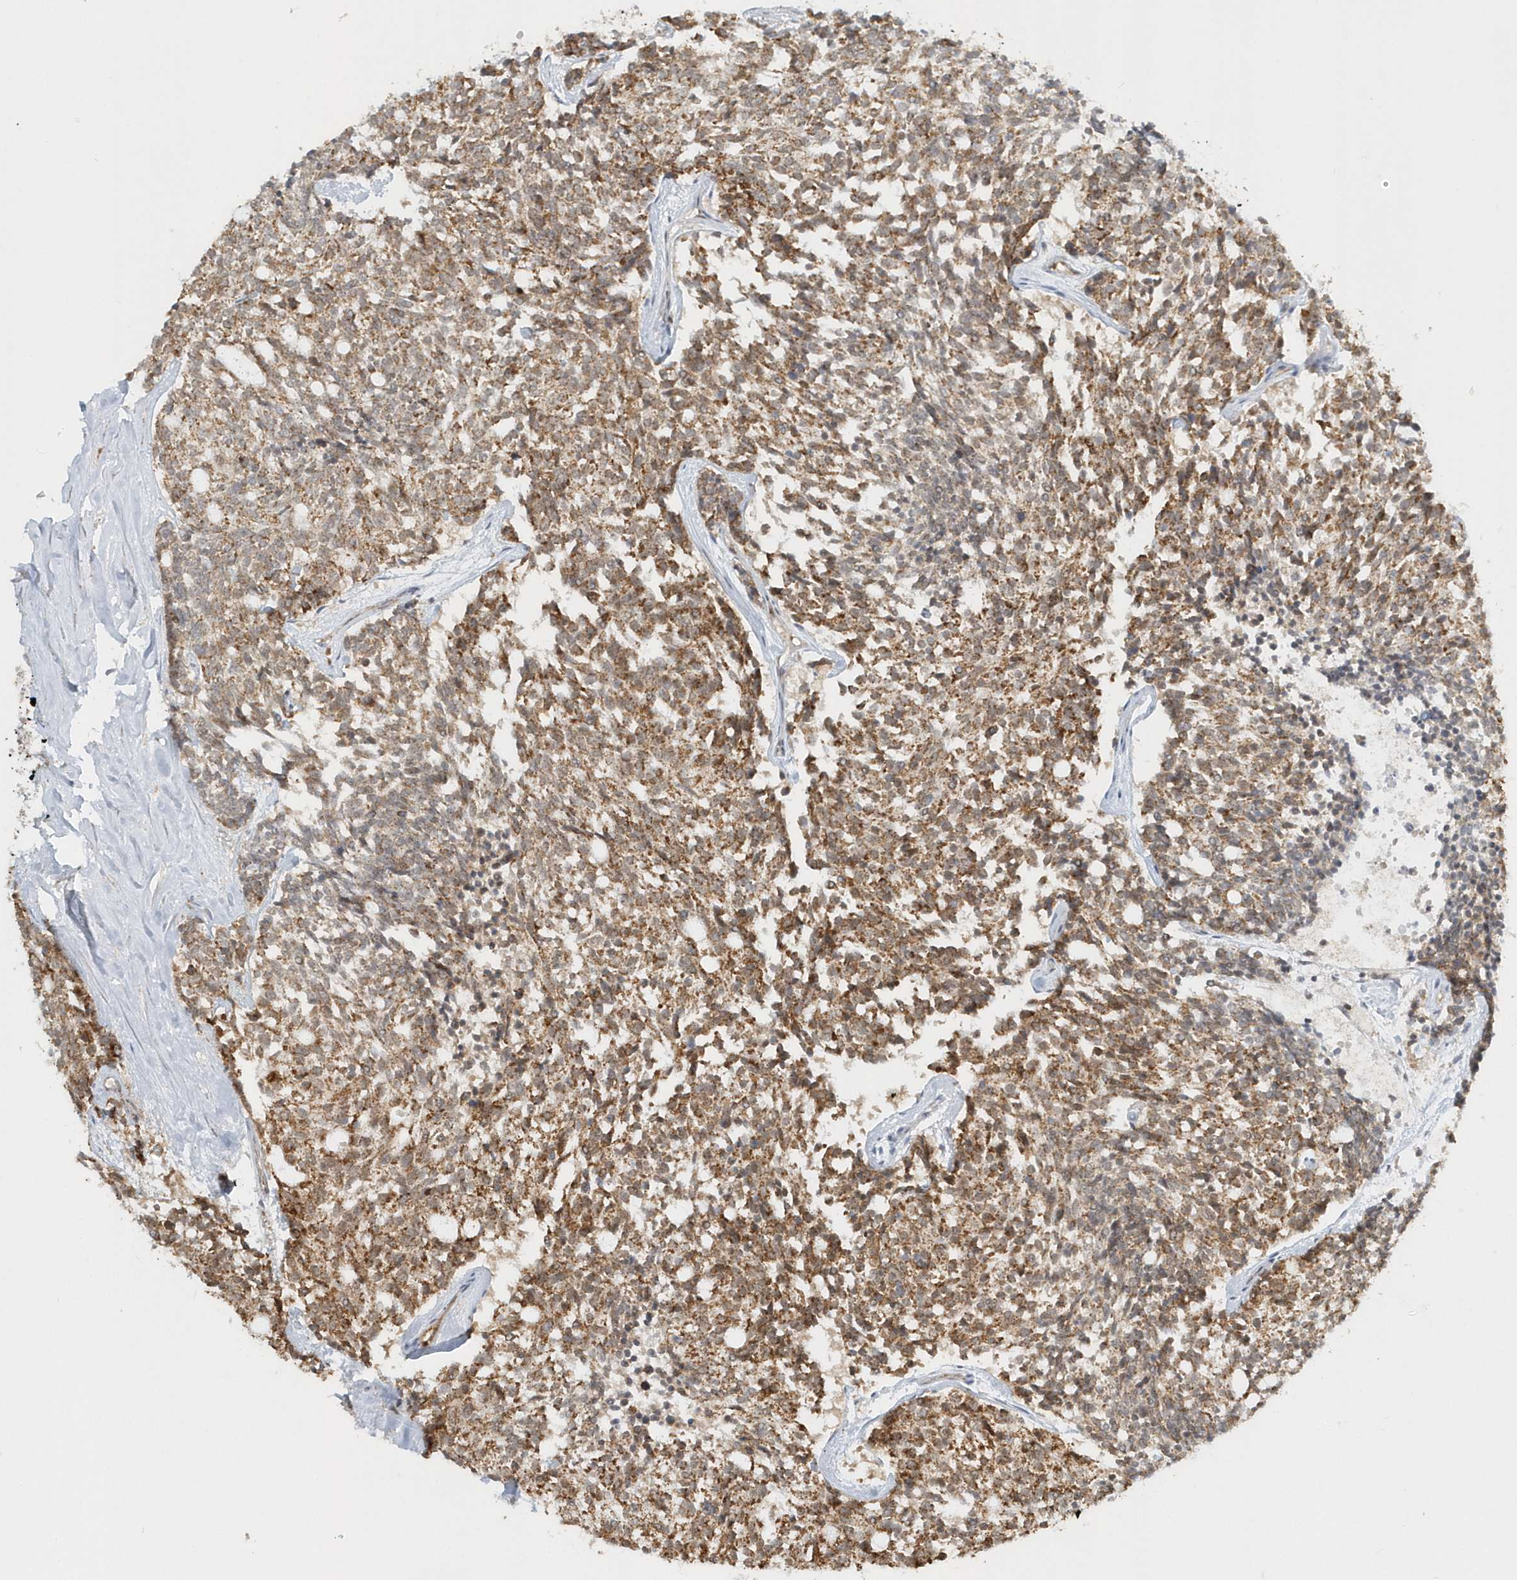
{"staining": {"intensity": "moderate", "quantity": ">75%", "location": "cytoplasmic/membranous"}, "tissue": "carcinoid", "cell_type": "Tumor cells", "image_type": "cancer", "snomed": [{"axis": "morphology", "description": "Carcinoid, malignant, NOS"}, {"axis": "topography", "description": "Pancreas"}], "caption": "Malignant carcinoid tissue displays moderate cytoplasmic/membranous expression in about >75% of tumor cells, visualized by immunohistochemistry.", "gene": "PSMD6", "patient": {"sex": "female", "age": 54}}